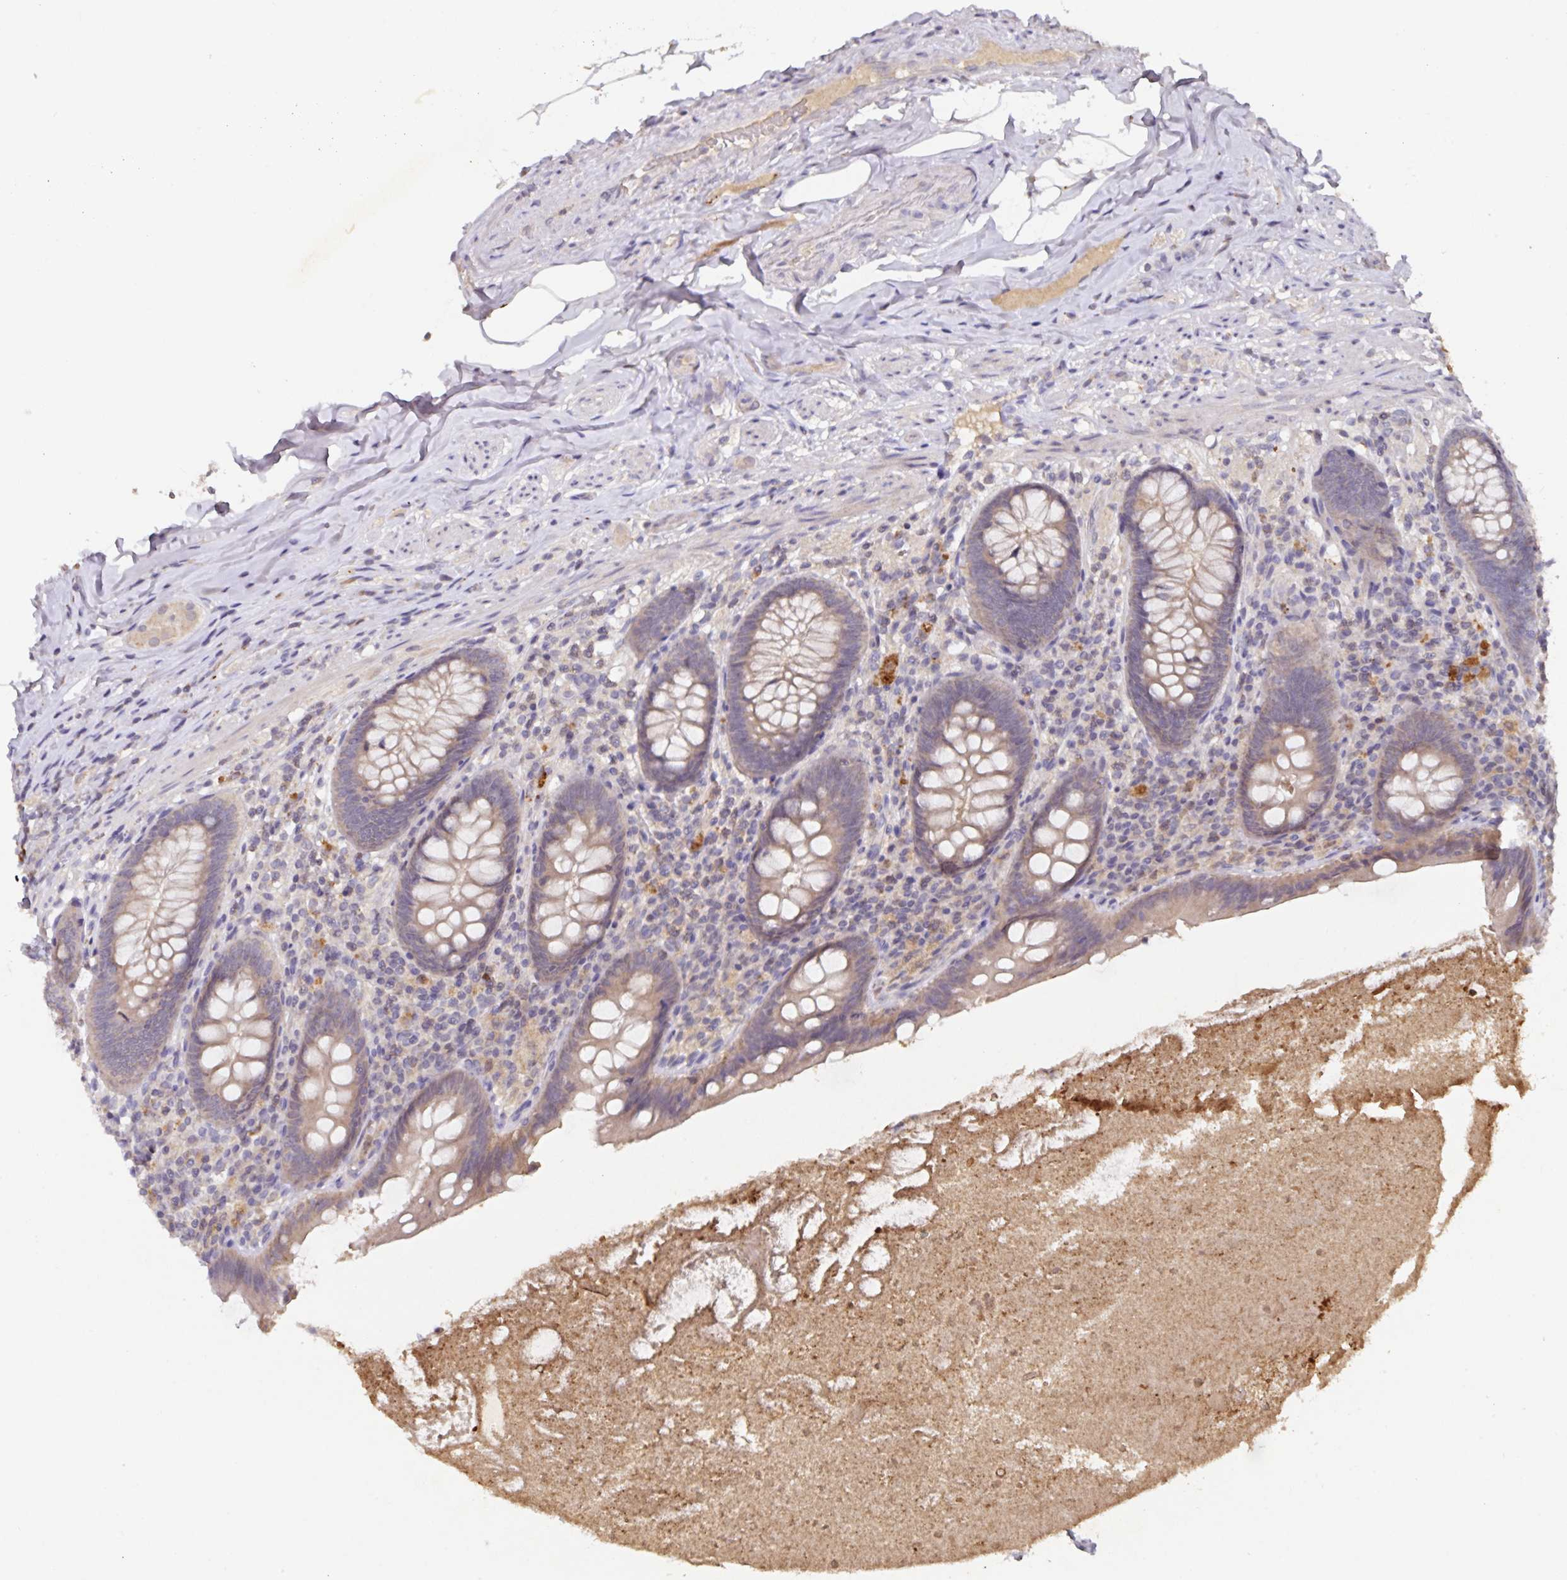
{"staining": {"intensity": "weak", "quantity": ">75%", "location": "cytoplasmic/membranous"}, "tissue": "appendix", "cell_type": "Glandular cells", "image_type": "normal", "snomed": [{"axis": "morphology", "description": "Normal tissue, NOS"}, {"axis": "topography", "description": "Appendix"}], "caption": "Approximately >75% of glandular cells in normal appendix exhibit weak cytoplasmic/membranous protein expression as visualized by brown immunohistochemical staining.", "gene": "HEPN1", "patient": {"sex": "male", "age": 47}}